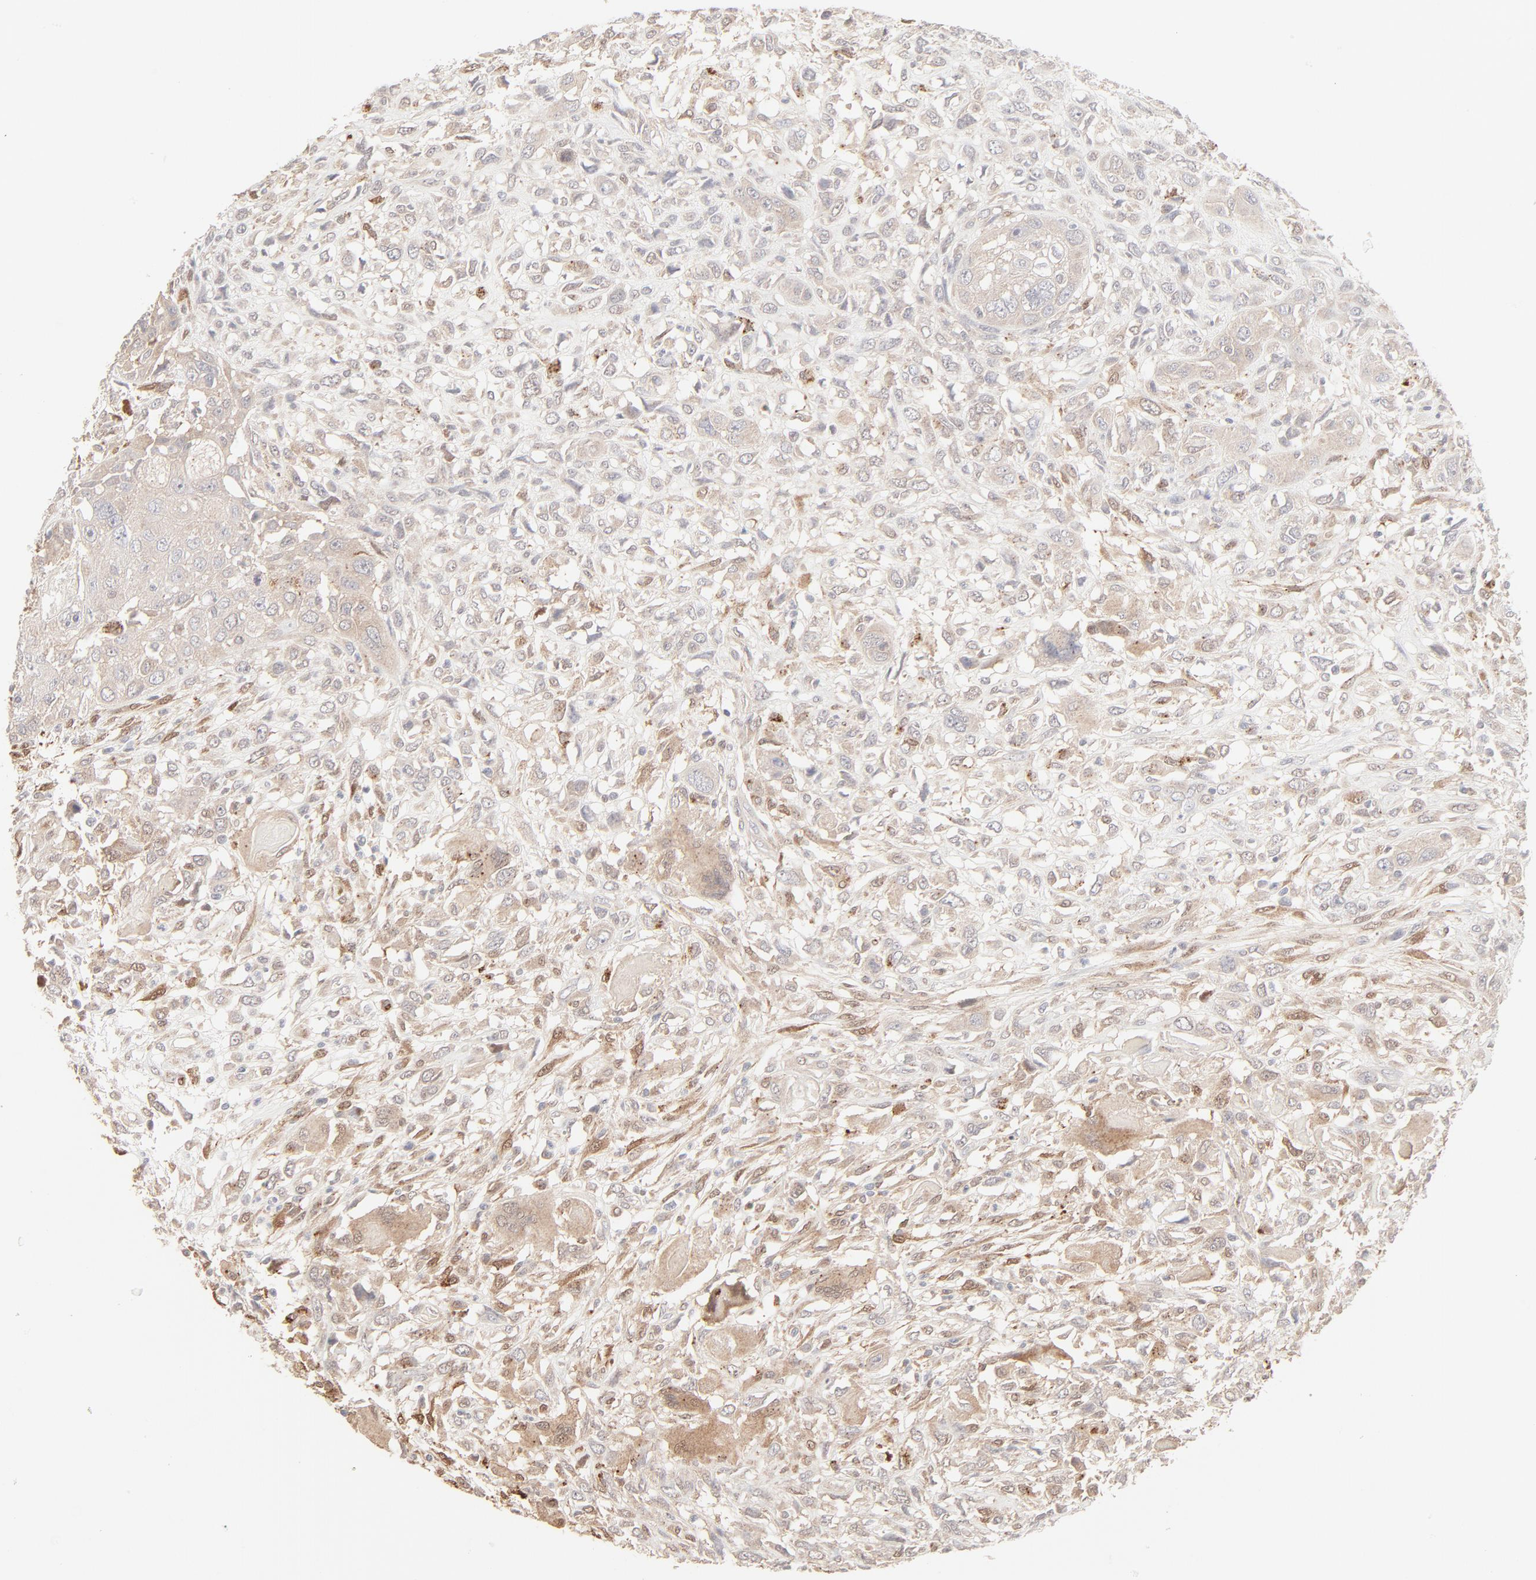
{"staining": {"intensity": "weak", "quantity": ">75%", "location": "cytoplasmic/membranous"}, "tissue": "head and neck cancer", "cell_type": "Tumor cells", "image_type": "cancer", "snomed": [{"axis": "morphology", "description": "Neoplasm, malignant, NOS"}, {"axis": "topography", "description": "Salivary gland"}, {"axis": "topography", "description": "Head-Neck"}], "caption": "A high-resolution histopathology image shows immunohistochemistry staining of neoplasm (malignant) (head and neck), which exhibits weak cytoplasmic/membranous positivity in about >75% of tumor cells.", "gene": "LGALS2", "patient": {"sex": "male", "age": 43}}